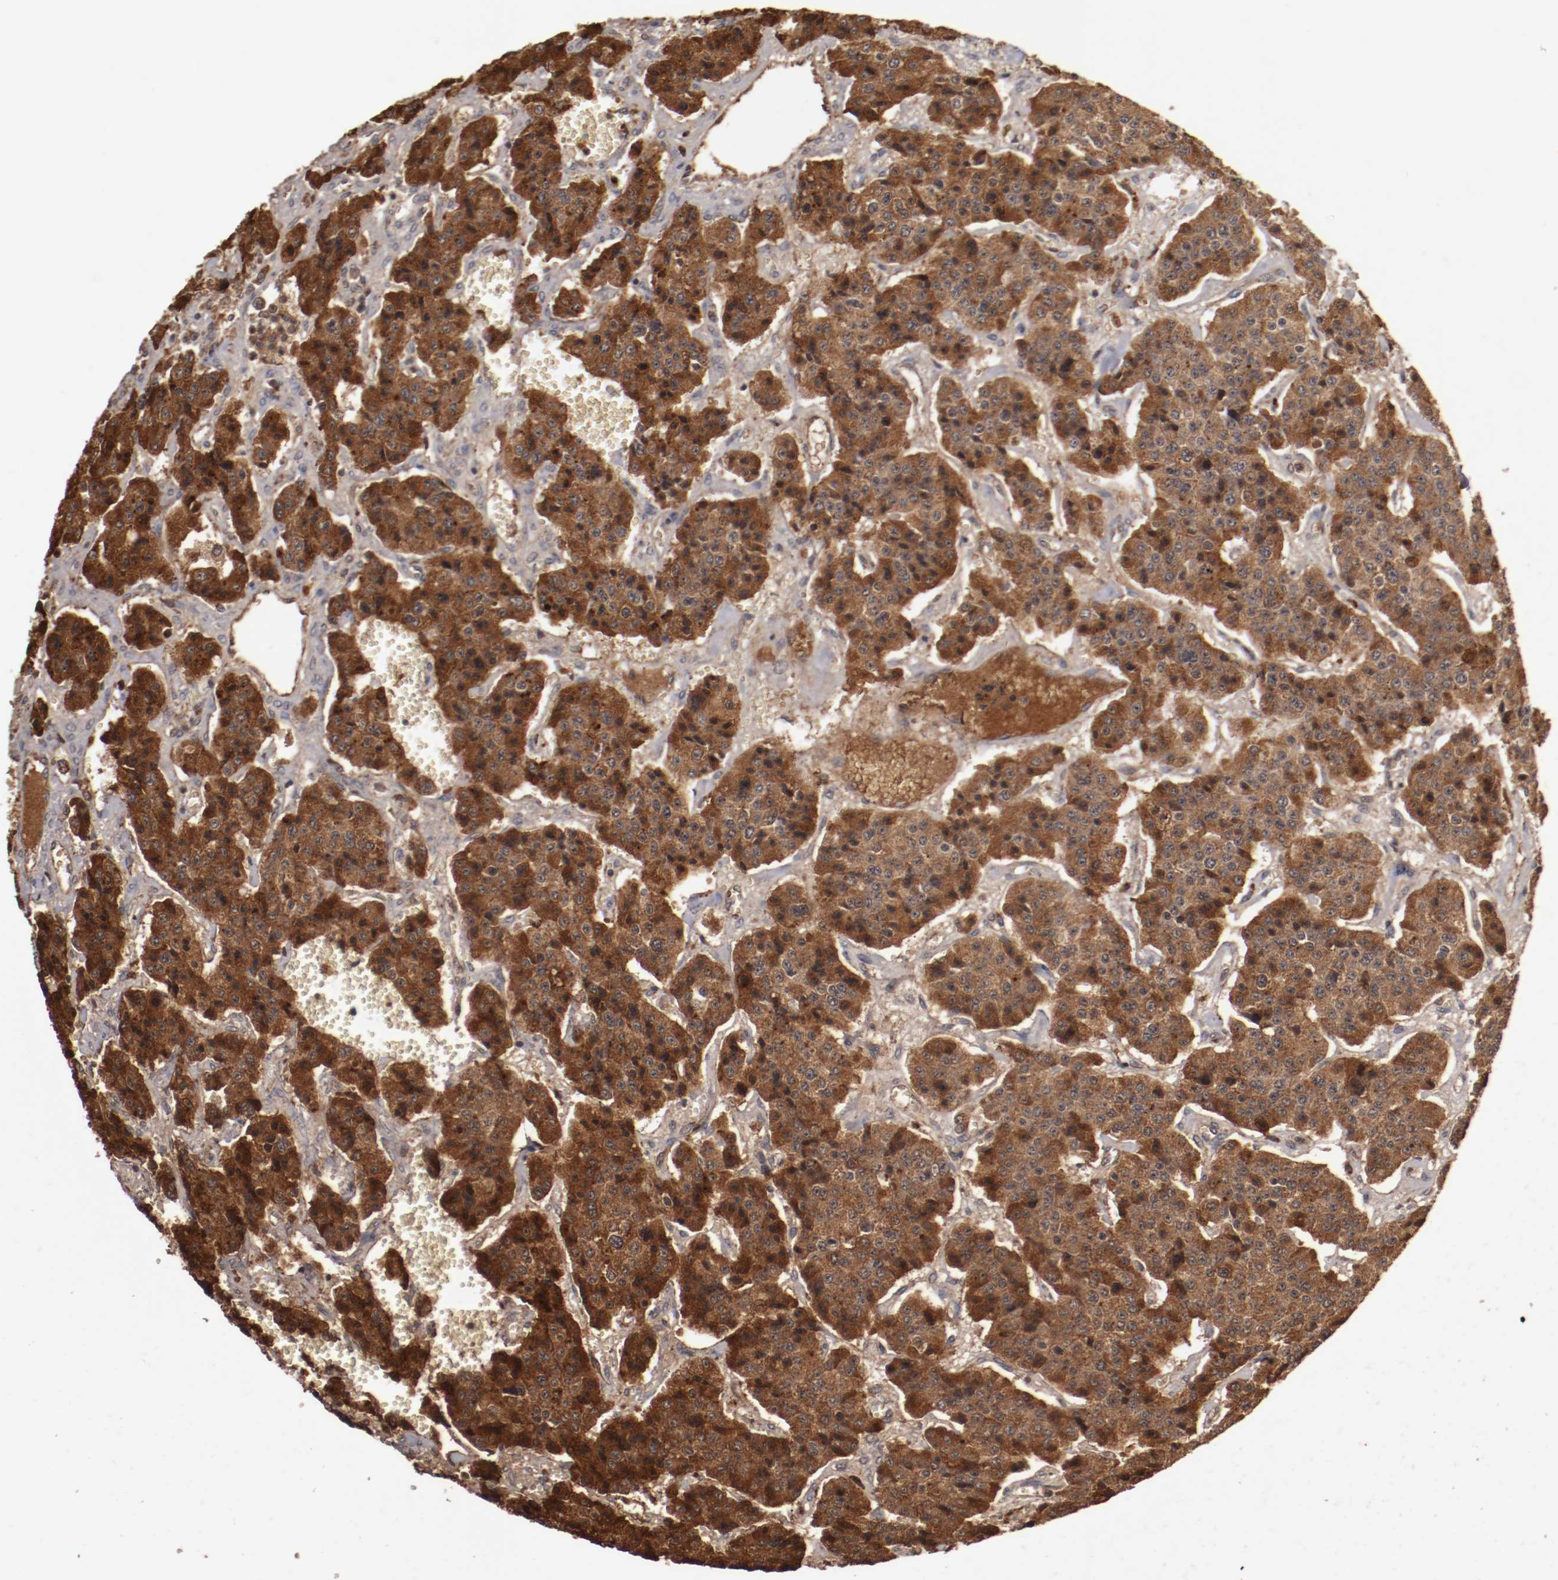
{"staining": {"intensity": "strong", "quantity": ">75%", "location": "cytoplasmic/membranous"}, "tissue": "carcinoid", "cell_type": "Tumor cells", "image_type": "cancer", "snomed": [{"axis": "morphology", "description": "Carcinoid, malignant, NOS"}, {"axis": "topography", "description": "Small intestine"}], "caption": "Tumor cells display high levels of strong cytoplasmic/membranous staining in about >75% of cells in malignant carcinoid.", "gene": "TENM1", "patient": {"sex": "male", "age": 52}}